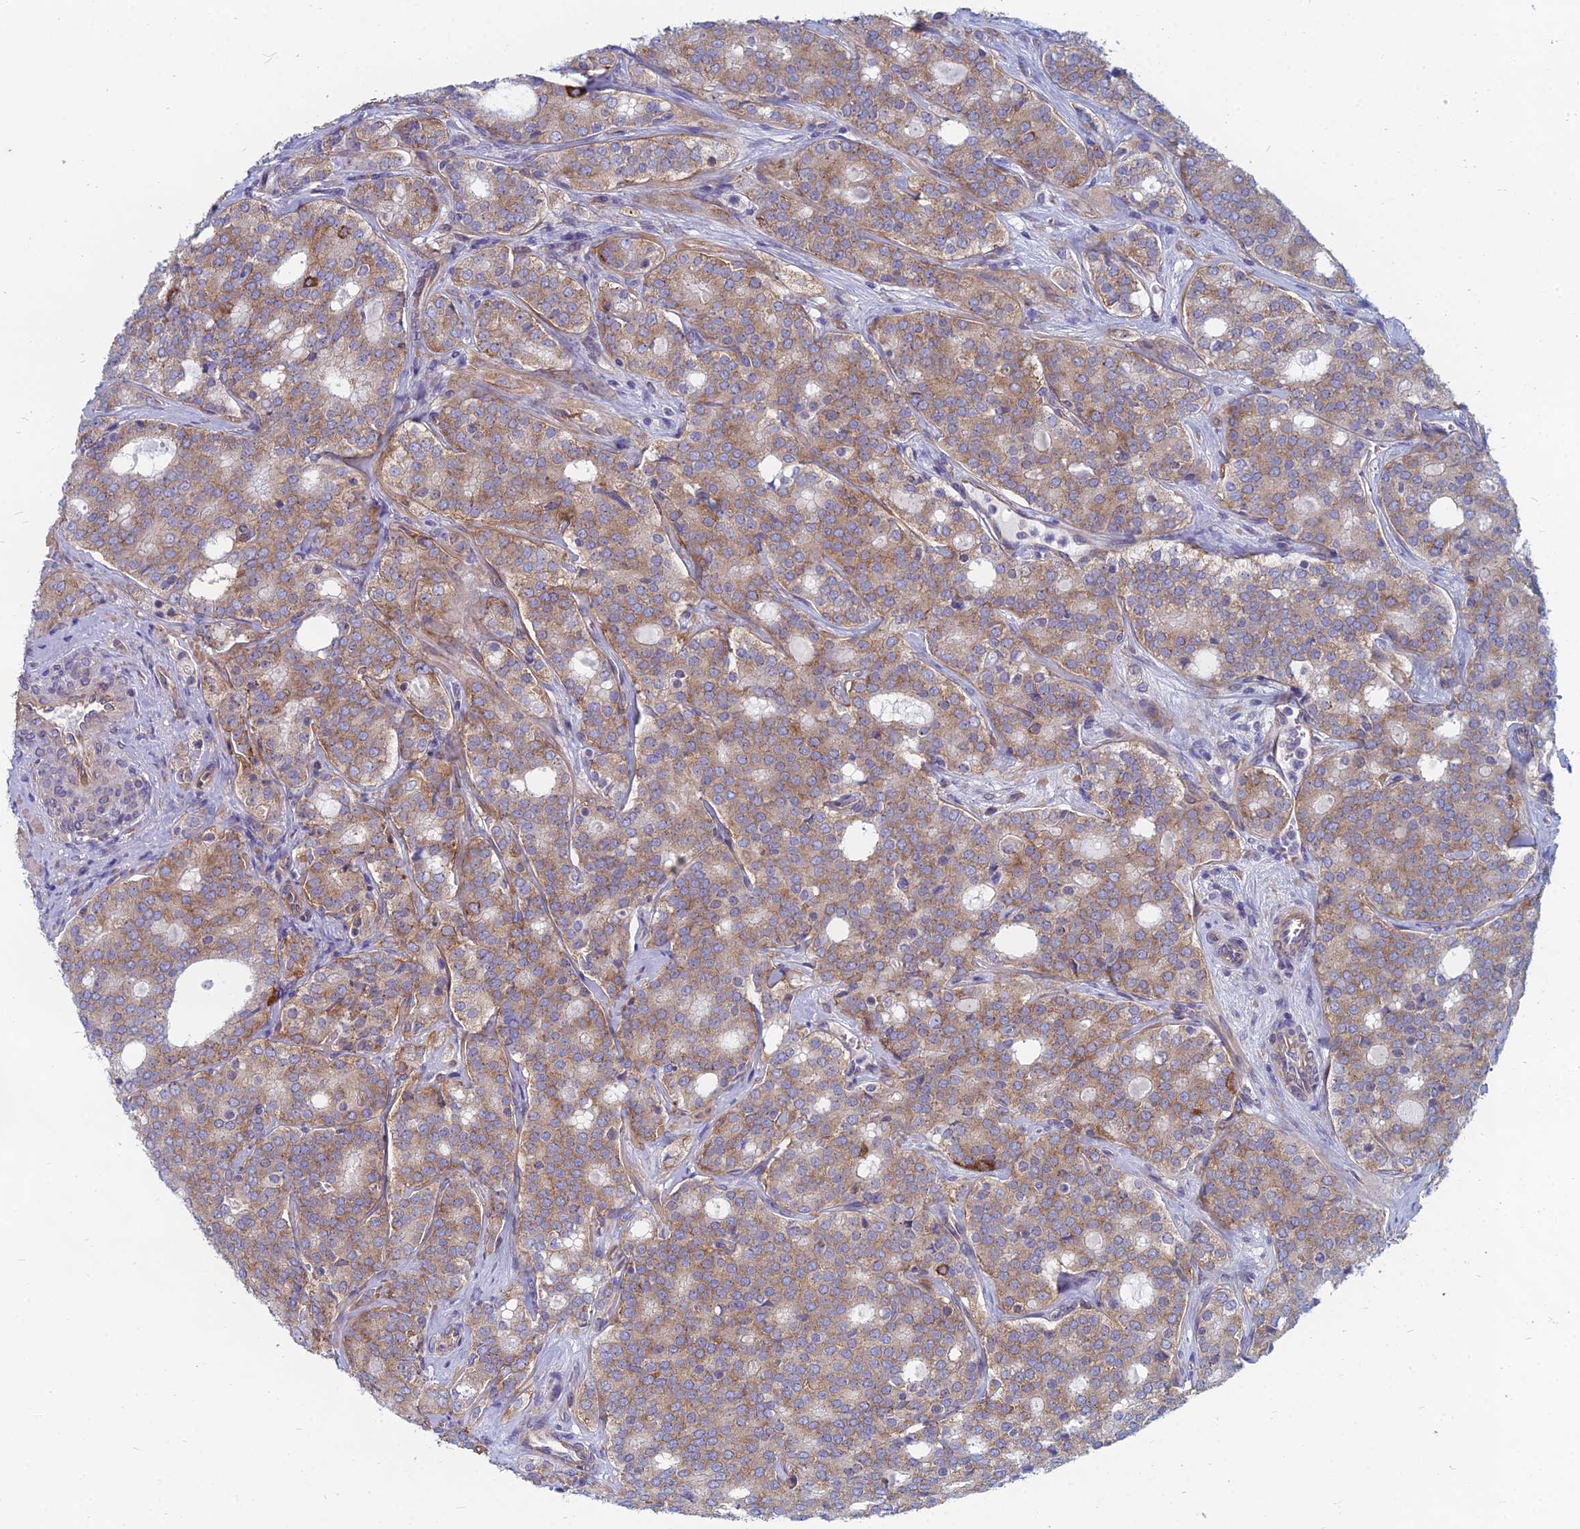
{"staining": {"intensity": "moderate", "quantity": ">75%", "location": "cytoplasmic/membranous"}, "tissue": "prostate cancer", "cell_type": "Tumor cells", "image_type": "cancer", "snomed": [{"axis": "morphology", "description": "Adenocarcinoma, High grade"}, {"axis": "topography", "description": "Prostate"}], "caption": "Prostate cancer tissue exhibits moderate cytoplasmic/membranous positivity in approximately >75% of tumor cells, visualized by immunohistochemistry.", "gene": "TXLNA", "patient": {"sex": "male", "age": 64}}